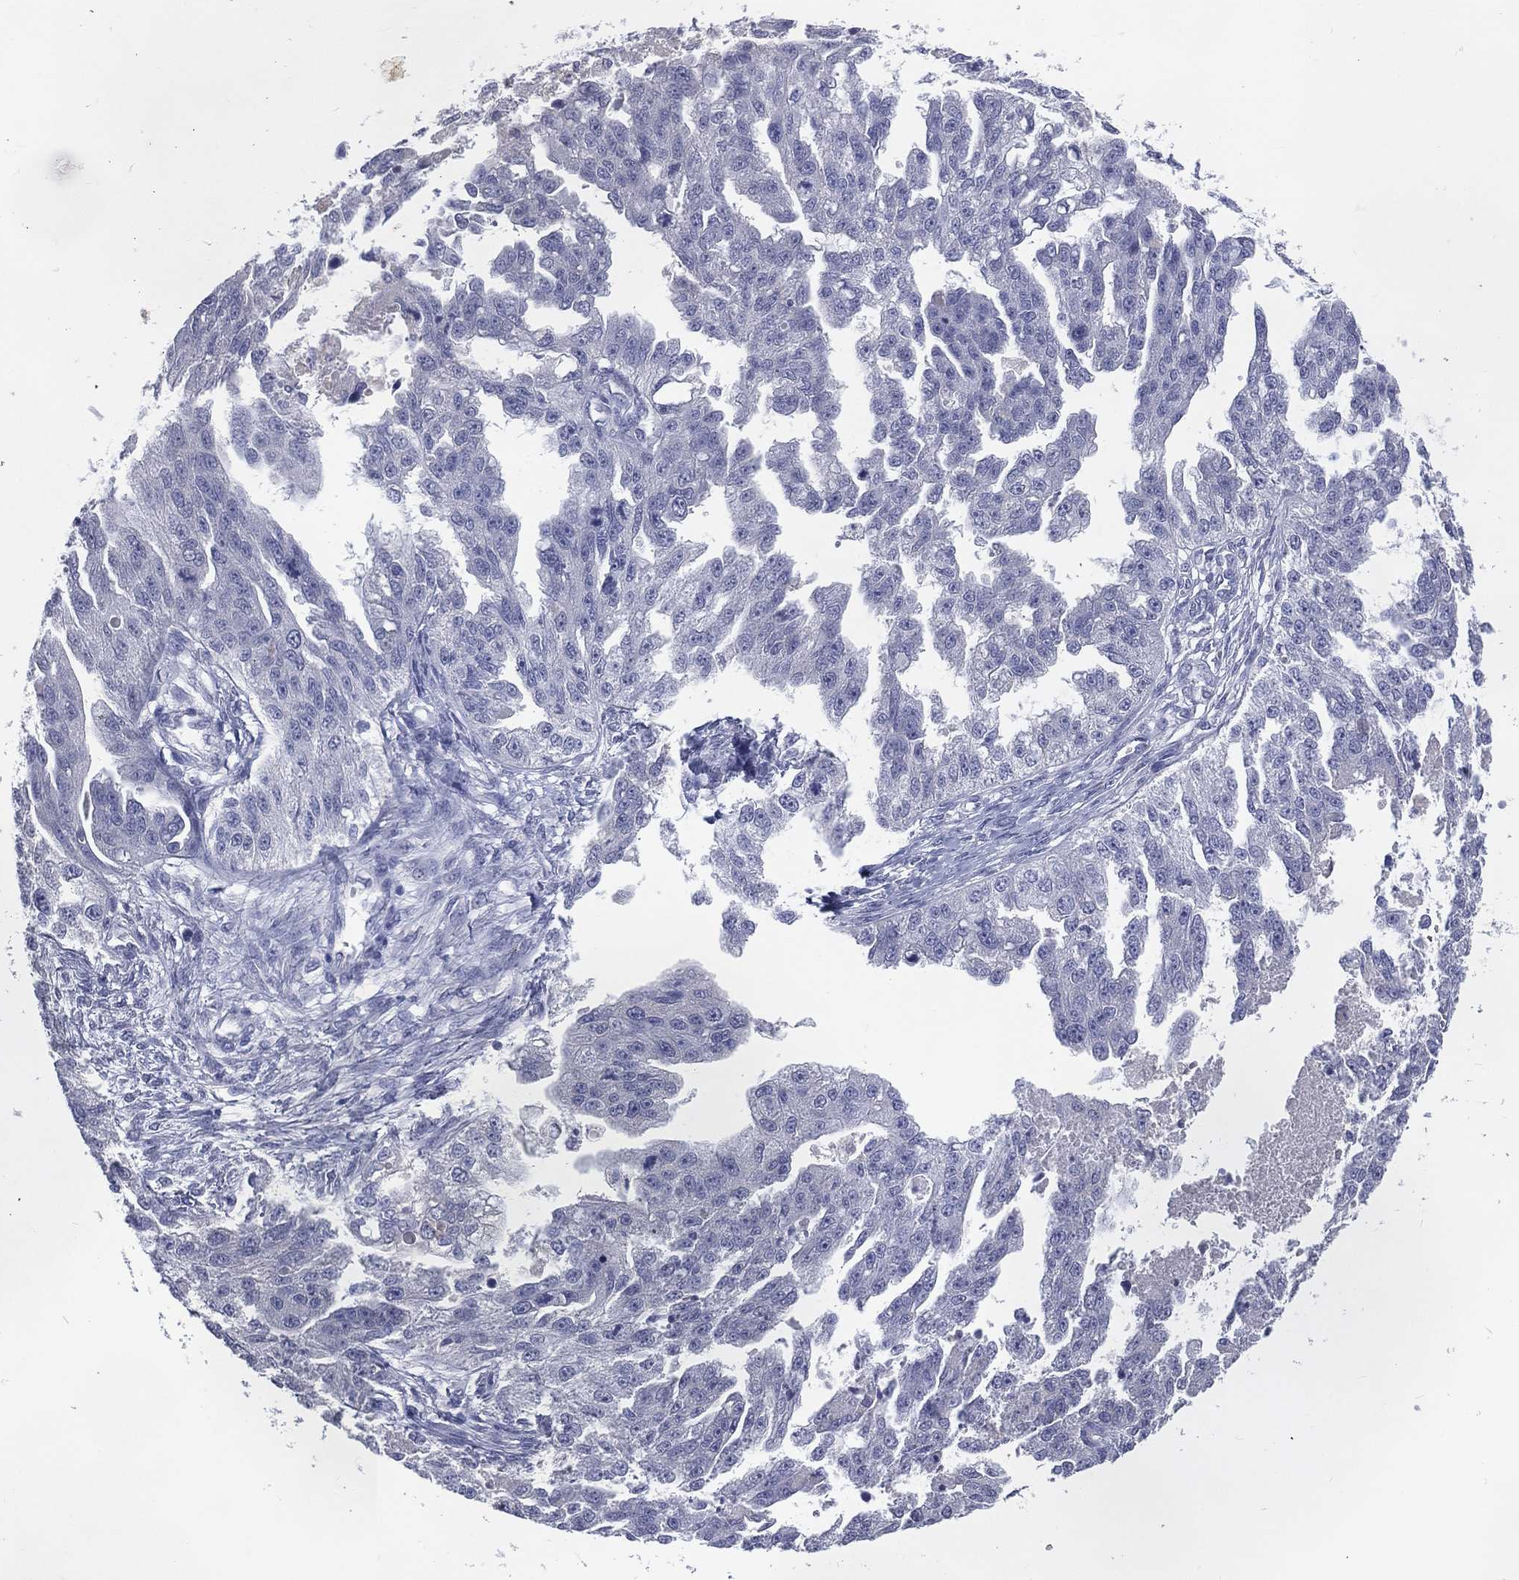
{"staining": {"intensity": "negative", "quantity": "none", "location": "none"}, "tissue": "ovarian cancer", "cell_type": "Tumor cells", "image_type": "cancer", "snomed": [{"axis": "morphology", "description": "Cystadenocarcinoma, serous, NOS"}, {"axis": "topography", "description": "Ovary"}], "caption": "DAB (3,3'-diaminobenzidine) immunohistochemical staining of ovarian cancer (serous cystadenocarcinoma) displays no significant expression in tumor cells. (DAB (3,3'-diaminobenzidine) IHC, high magnification).", "gene": "KRT35", "patient": {"sex": "female", "age": 58}}